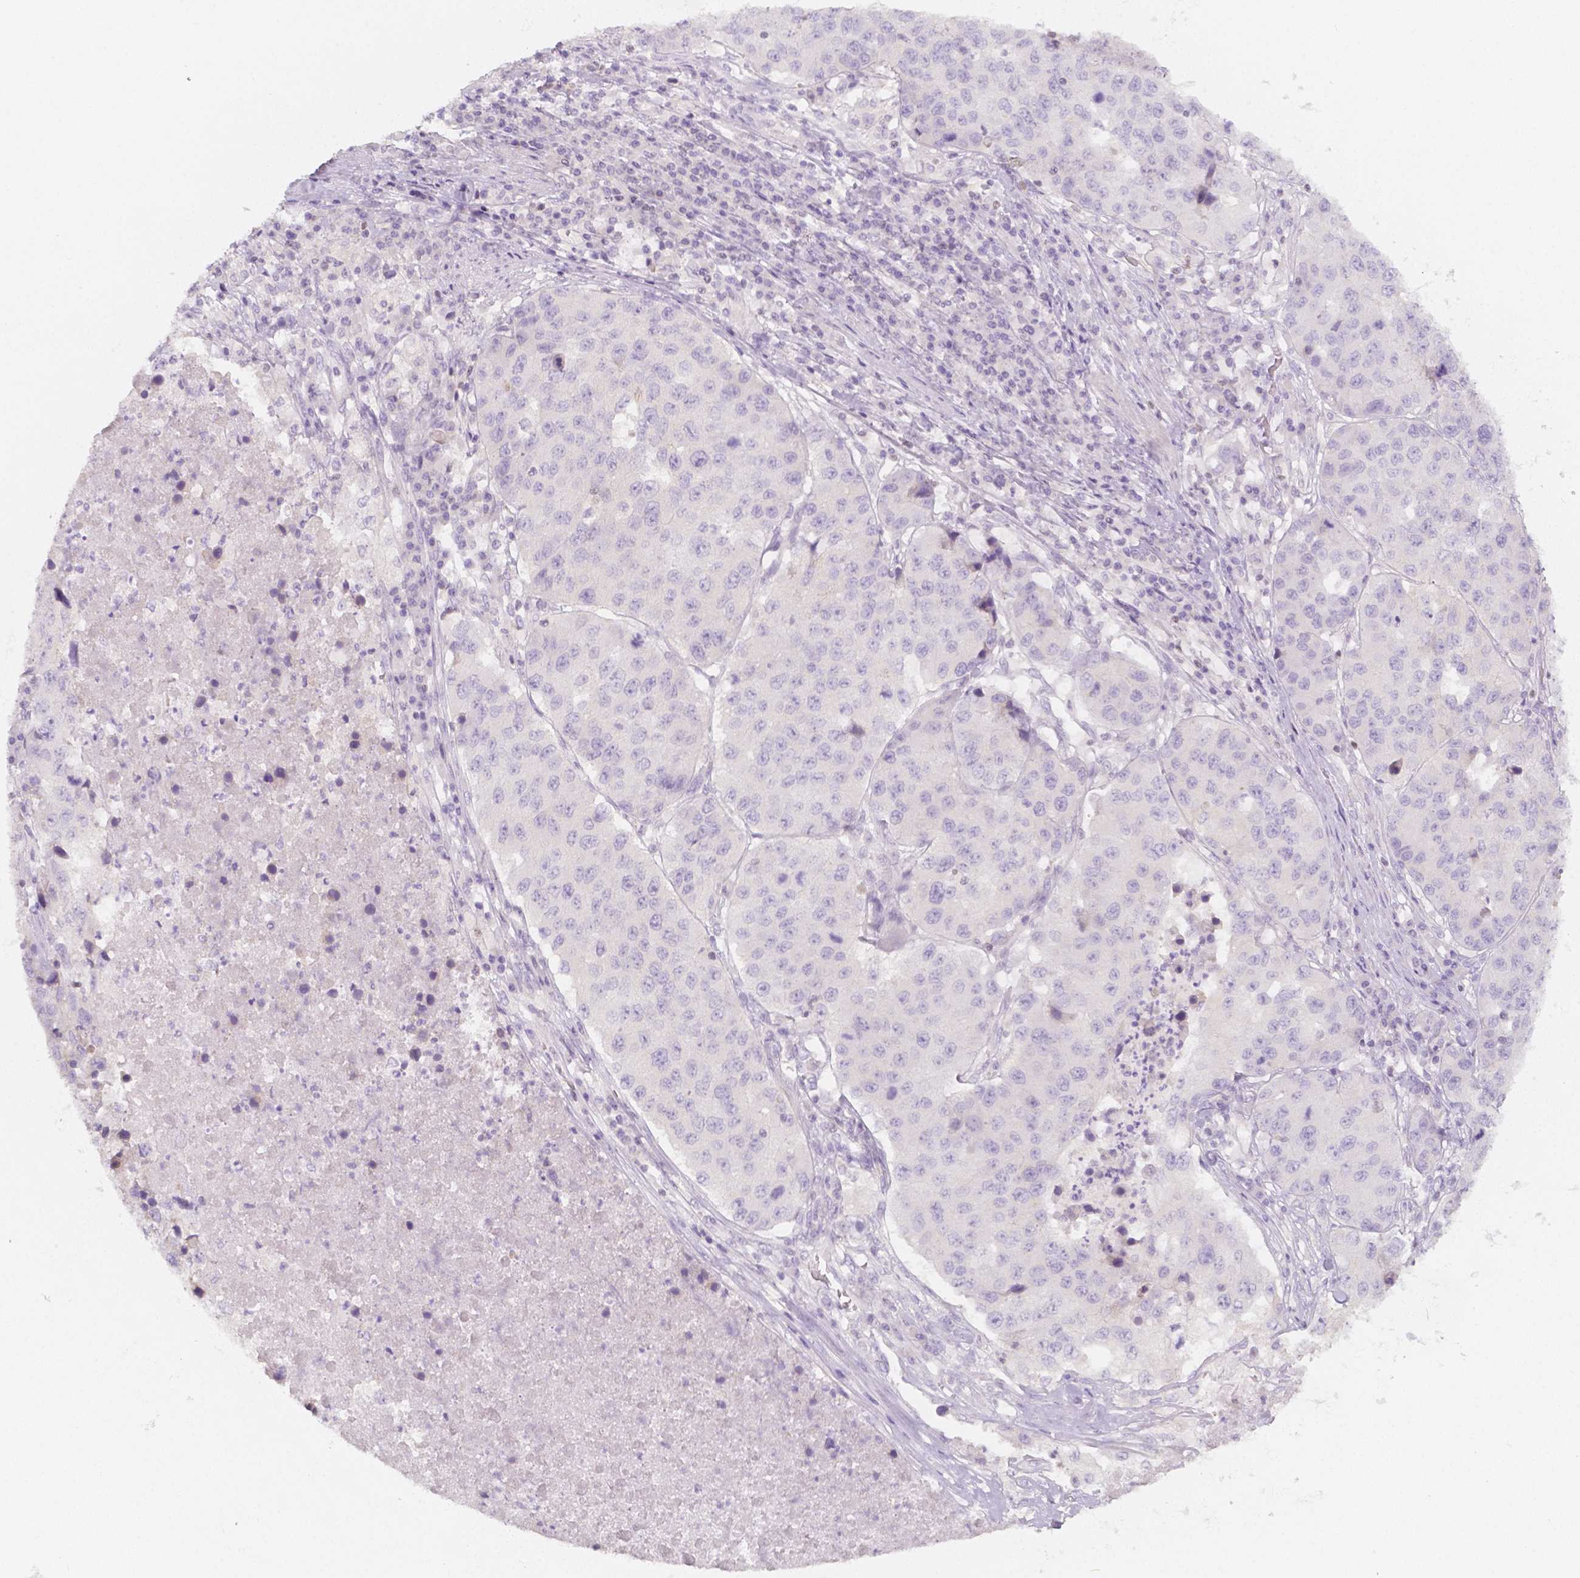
{"staining": {"intensity": "negative", "quantity": "none", "location": "none"}, "tissue": "stomach cancer", "cell_type": "Tumor cells", "image_type": "cancer", "snomed": [{"axis": "morphology", "description": "Adenocarcinoma, NOS"}, {"axis": "topography", "description": "Stomach"}], "caption": "Photomicrograph shows no protein positivity in tumor cells of stomach adenocarcinoma tissue.", "gene": "BATF", "patient": {"sex": "male", "age": 71}}